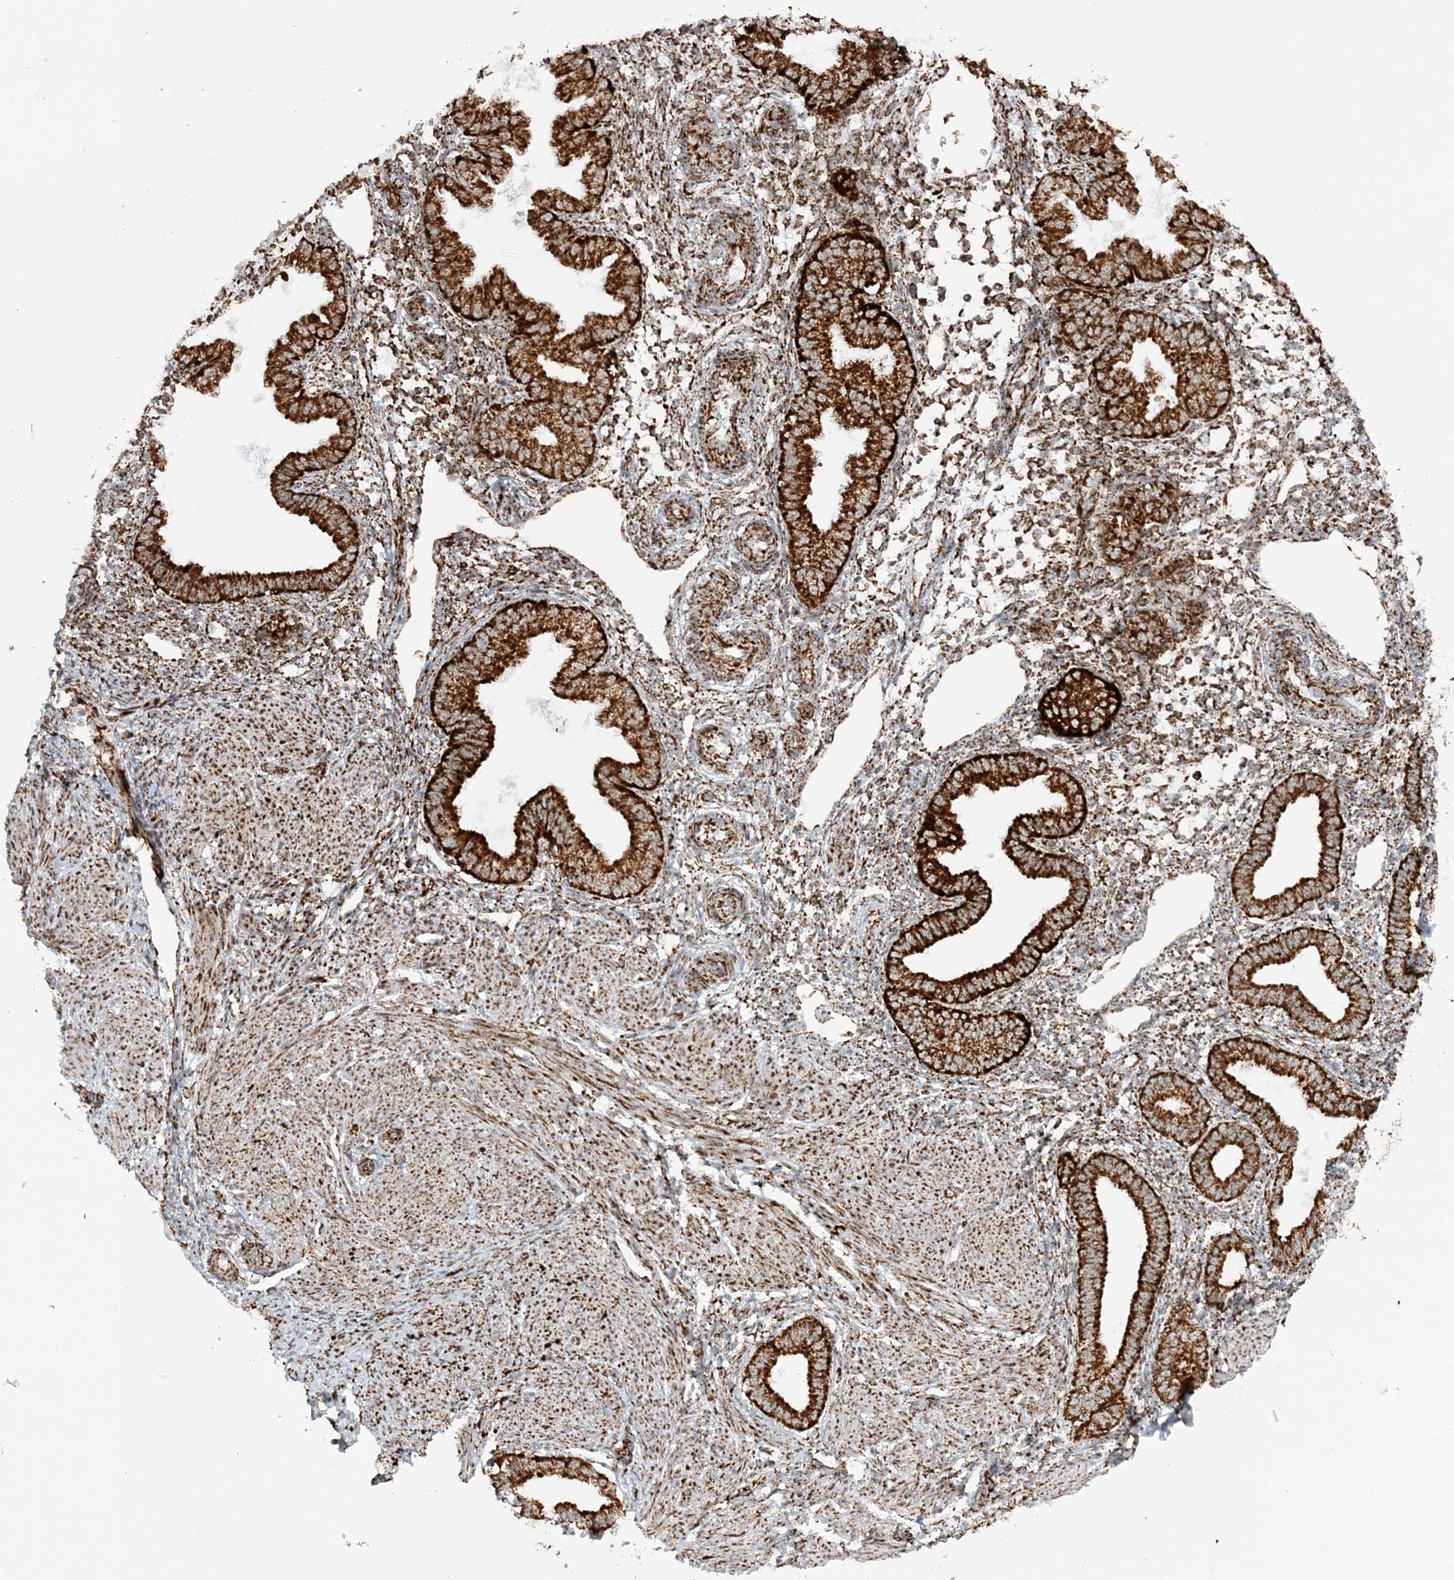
{"staining": {"intensity": "strong", "quantity": ">75%", "location": "cytoplasmic/membranous"}, "tissue": "endometrium", "cell_type": "Cells in endometrial stroma", "image_type": "normal", "snomed": [{"axis": "morphology", "description": "Normal tissue, NOS"}, {"axis": "topography", "description": "Endometrium"}], "caption": "The image demonstrates staining of normal endometrium, revealing strong cytoplasmic/membranous protein positivity (brown color) within cells in endometrial stroma. The protein of interest is shown in brown color, while the nuclei are stained blue.", "gene": "CRY2", "patient": {"sex": "female", "age": 53}}